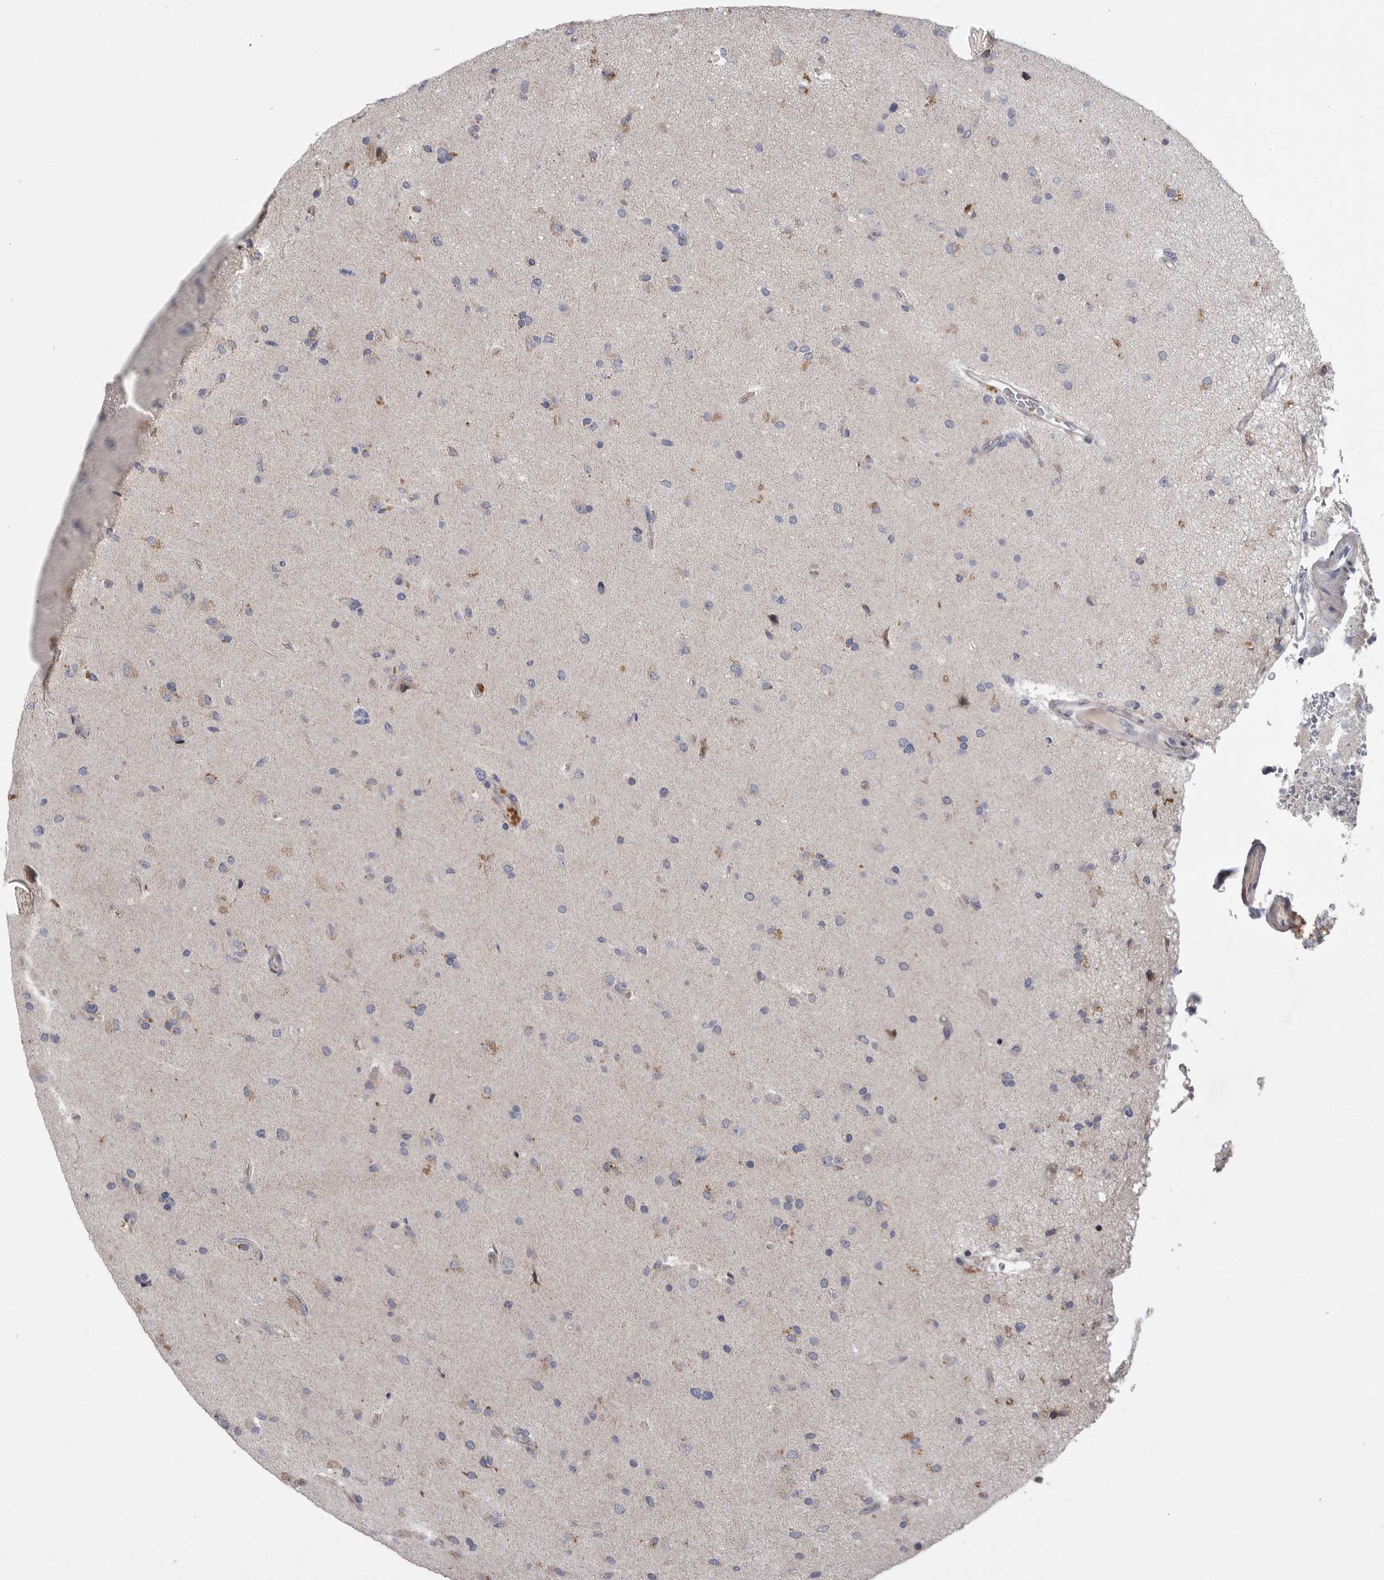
{"staining": {"intensity": "negative", "quantity": "none", "location": "none"}, "tissue": "glioma", "cell_type": "Tumor cells", "image_type": "cancer", "snomed": [{"axis": "morphology", "description": "Glioma, malignant, High grade"}, {"axis": "topography", "description": "Brain"}], "caption": "High magnification brightfield microscopy of malignant high-grade glioma stained with DAB (brown) and counterstained with hematoxylin (blue): tumor cells show no significant positivity.", "gene": "CRP", "patient": {"sex": "male", "age": 72}}